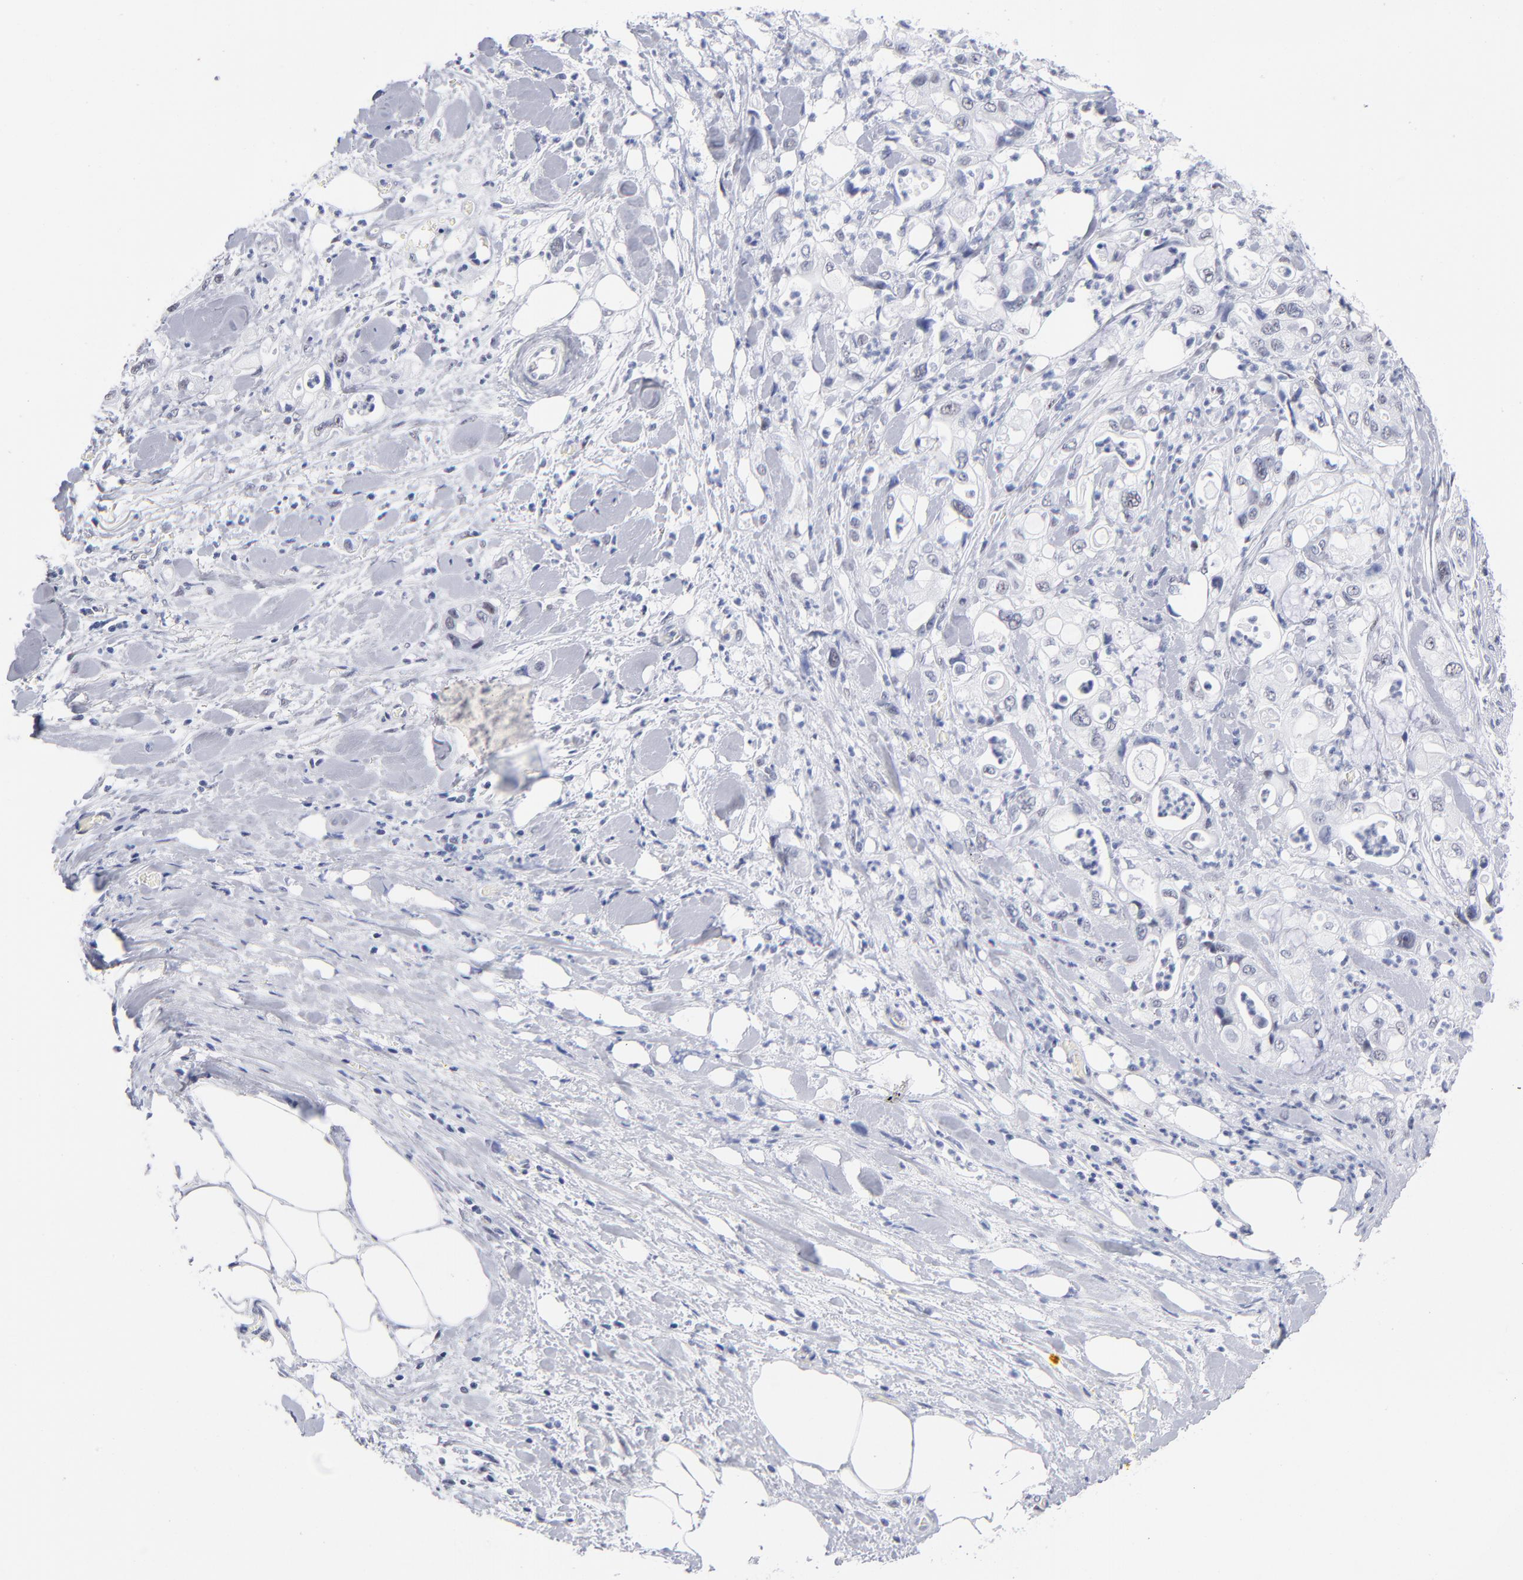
{"staining": {"intensity": "weak", "quantity": "<25%", "location": "nuclear"}, "tissue": "pancreatic cancer", "cell_type": "Tumor cells", "image_type": "cancer", "snomed": [{"axis": "morphology", "description": "Adenocarcinoma, NOS"}, {"axis": "topography", "description": "Pancreas"}], "caption": "High magnification brightfield microscopy of pancreatic cancer stained with DAB (brown) and counterstained with hematoxylin (blue): tumor cells show no significant expression.", "gene": "SNRPB", "patient": {"sex": "male", "age": 70}}